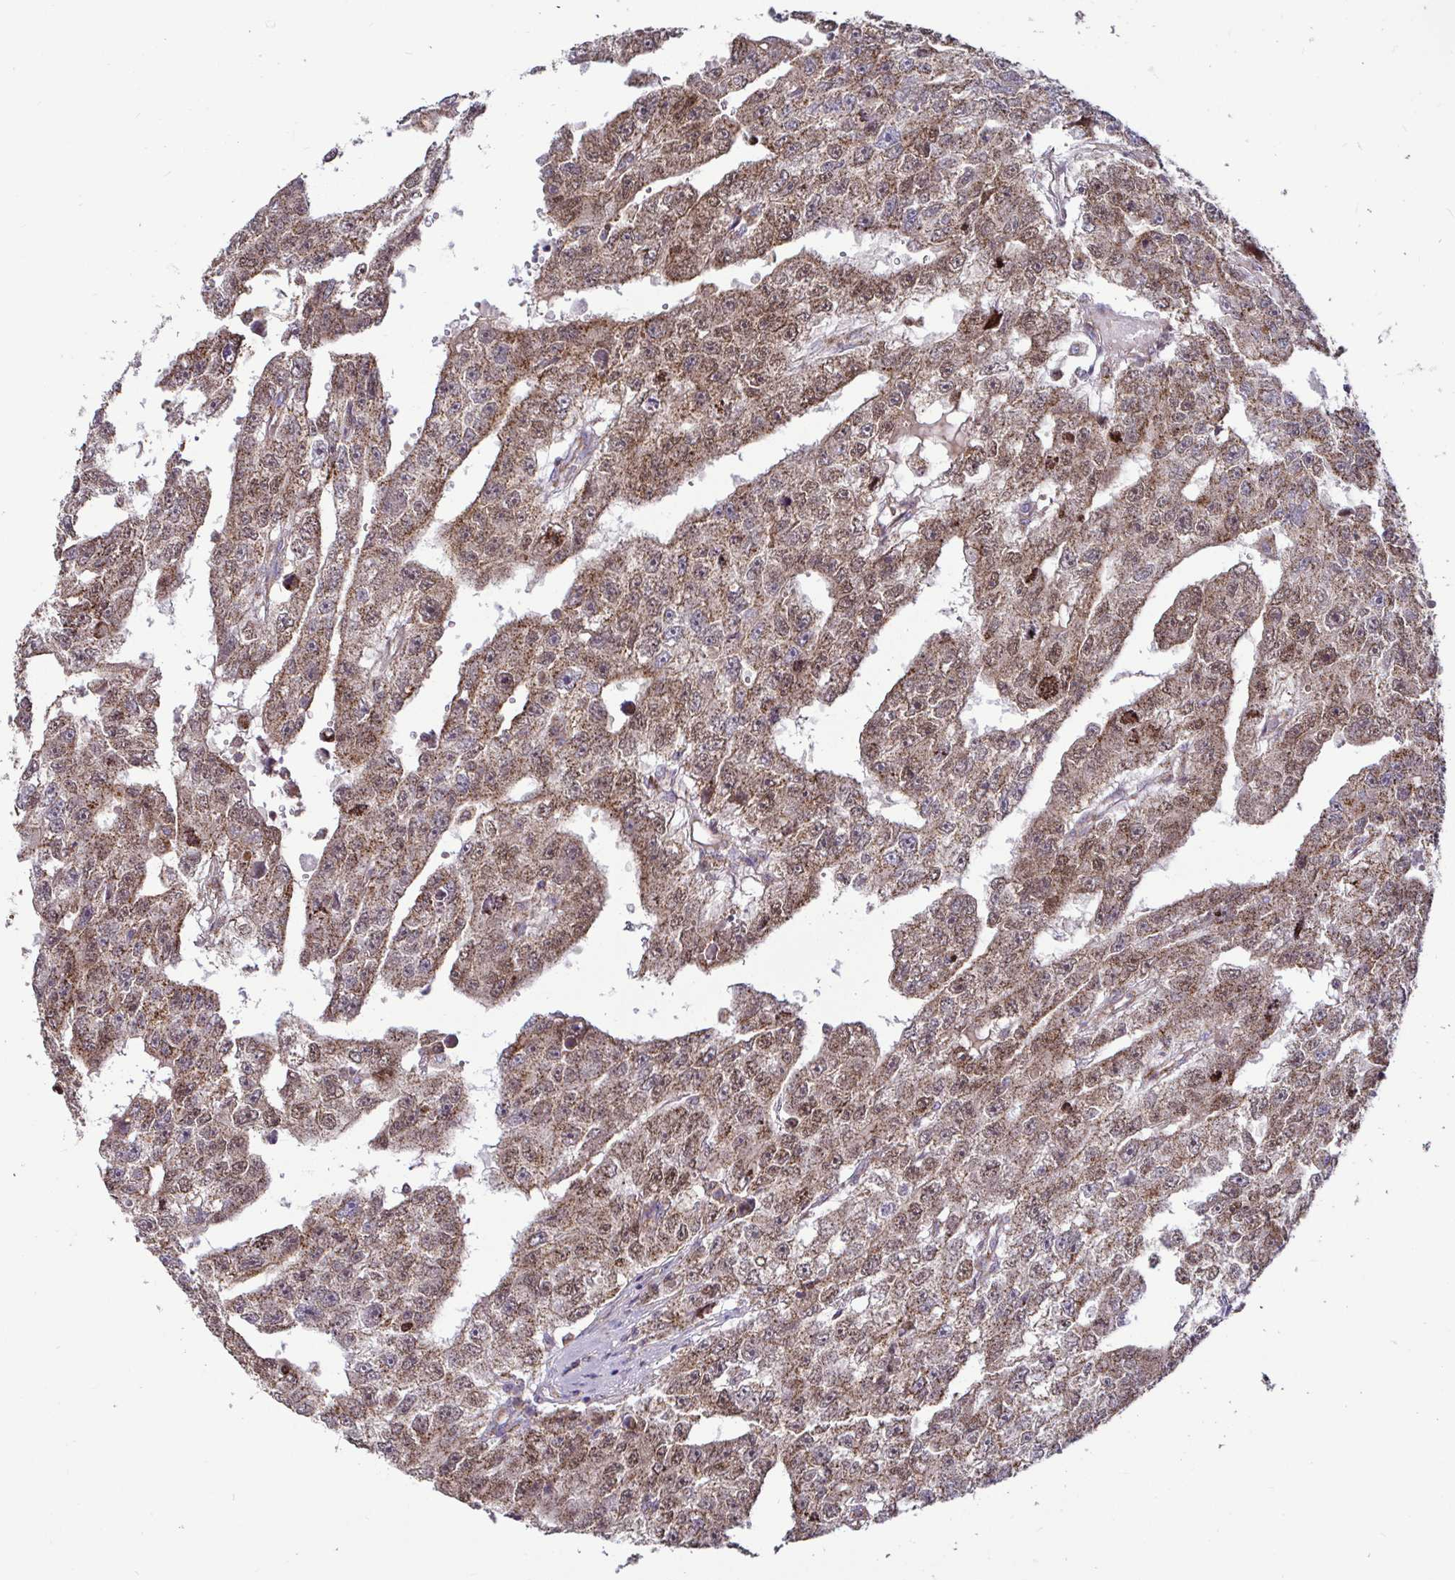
{"staining": {"intensity": "moderate", "quantity": ">75%", "location": "cytoplasmic/membranous,nuclear"}, "tissue": "testis cancer", "cell_type": "Tumor cells", "image_type": "cancer", "snomed": [{"axis": "morphology", "description": "Carcinoma, Embryonal, NOS"}, {"axis": "topography", "description": "Testis"}], "caption": "Protein expression analysis of human embryonal carcinoma (testis) reveals moderate cytoplasmic/membranous and nuclear staining in approximately >75% of tumor cells. The protein of interest is stained brown, and the nuclei are stained in blue (DAB (3,3'-diaminobenzidine) IHC with brightfield microscopy, high magnification).", "gene": "SPRY1", "patient": {"sex": "male", "age": 20}}